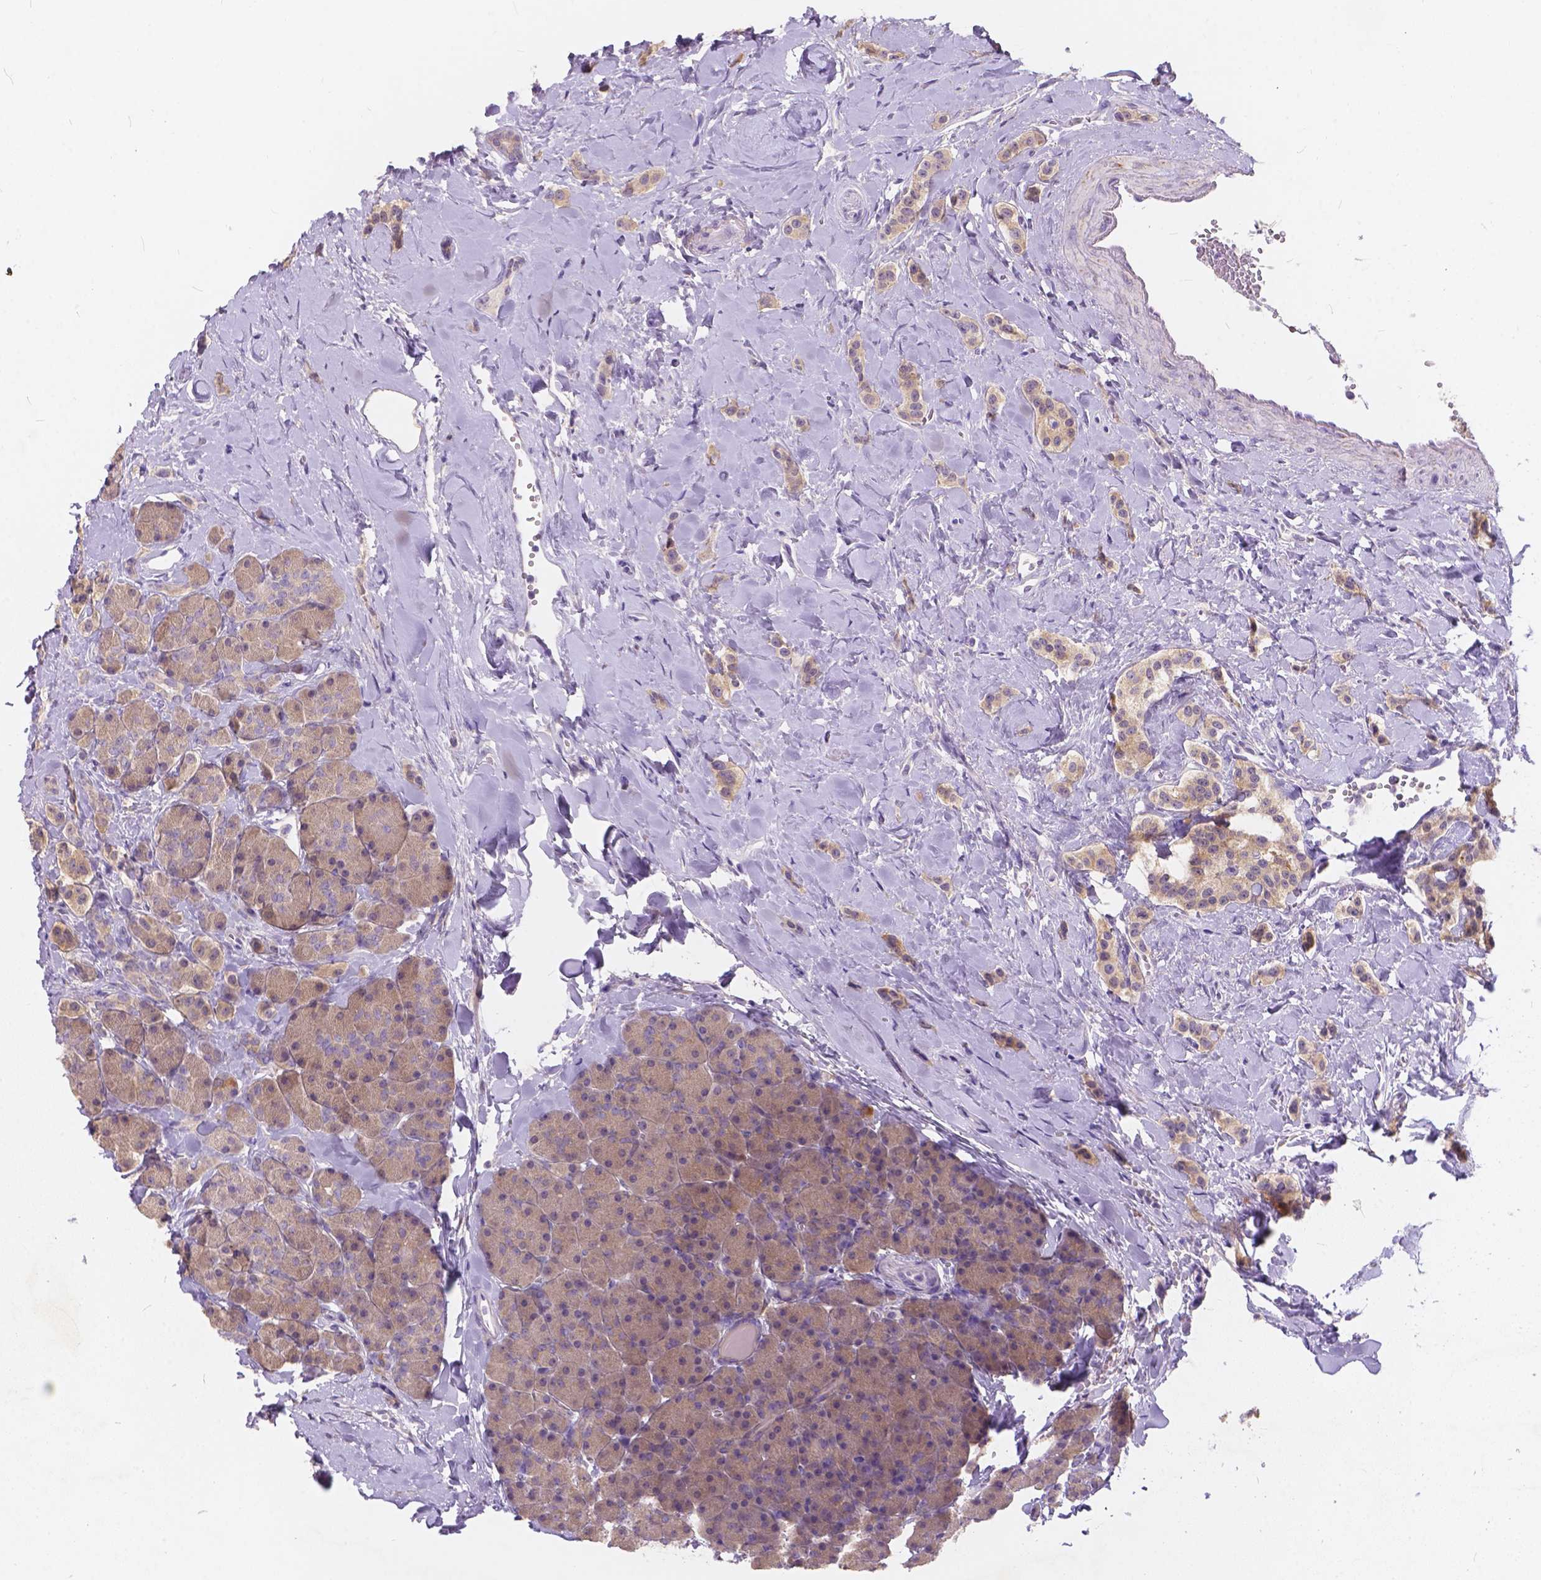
{"staining": {"intensity": "weak", "quantity": ">75%", "location": "cytoplasmic/membranous"}, "tissue": "carcinoid", "cell_type": "Tumor cells", "image_type": "cancer", "snomed": [{"axis": "morphology", "description": "Normal tissue, NOS"}, {"axis": "morphology", "description": "Carcinoid, malignant, NOS"}, {"axis": "topography", "description": "Pancreas"}], "caption": "Protein expression analysis of human carcinoid reveals weak cytoplasmic/membranous staining in about >75% of tumor cells. Using DAB (3,3'-diaminobenzidine) (brown) and hematoxylin (blue) stains, captured at high magnification using brightfield microscopy.", "gene": "PEX11G", "patient": {"sex": "male", "age": 36}}